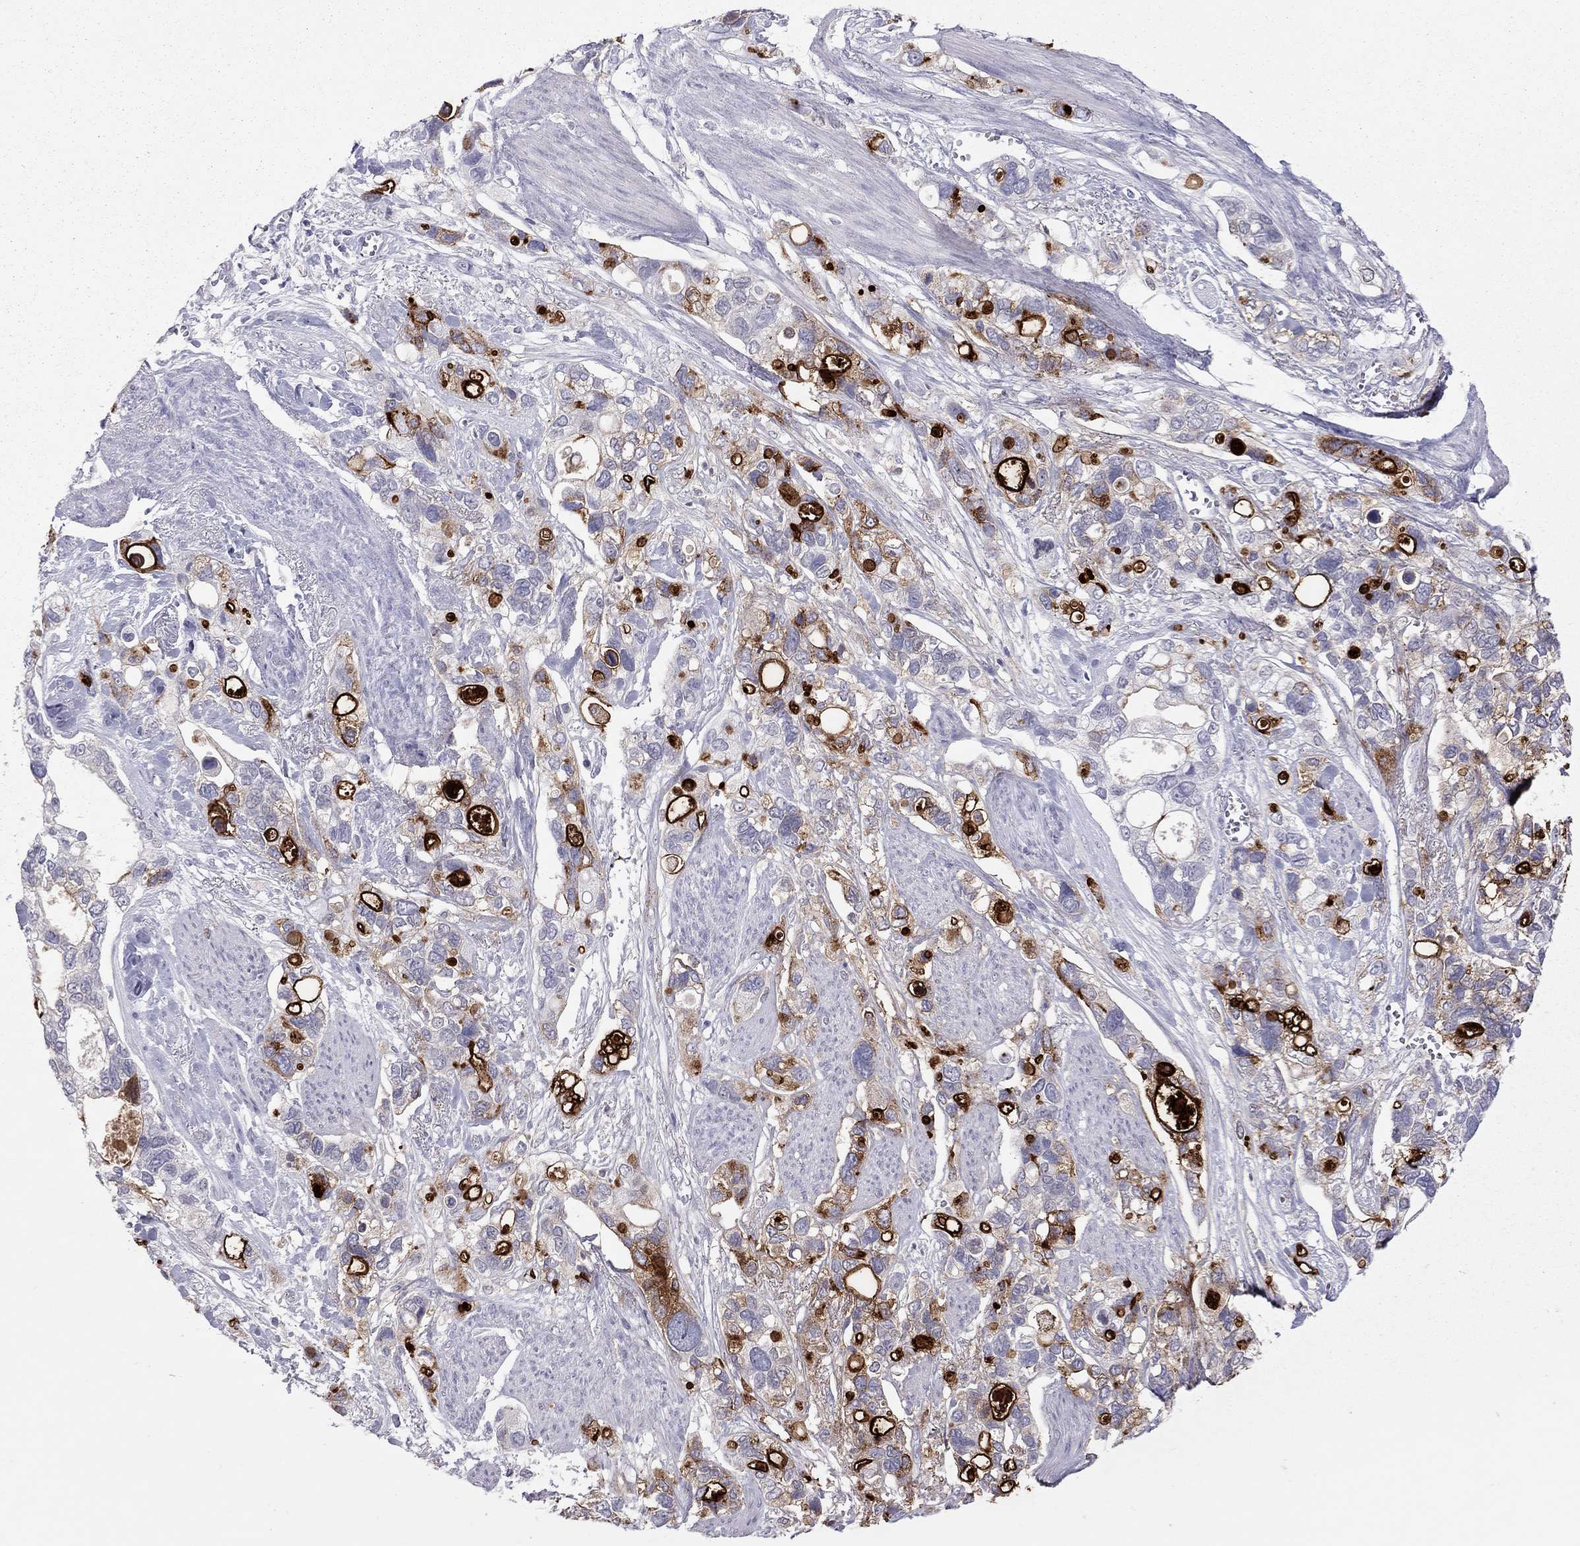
{"staining": {"intensity": "strong", "quantity": "25%-75%", "location": "cytoplasmic/membranous"}, "tissue": "stomach cancer", "cell_type": "Tumor cells", "image_type": "cancer", "snomed": [{"axis": "morphology", "description": "Adenocarcinoma, NOS"}, {"axis": "topography", "description": "Stomach, upper"}], "caption": "Stomach adenocarcinoma stained for a protein (brown) reveals strong cytoplasmic/membranous positive expression in about 25%-75% of tumor cells.", "gene": "MUC16", "patient": {"sex": "female", "age": 81}}